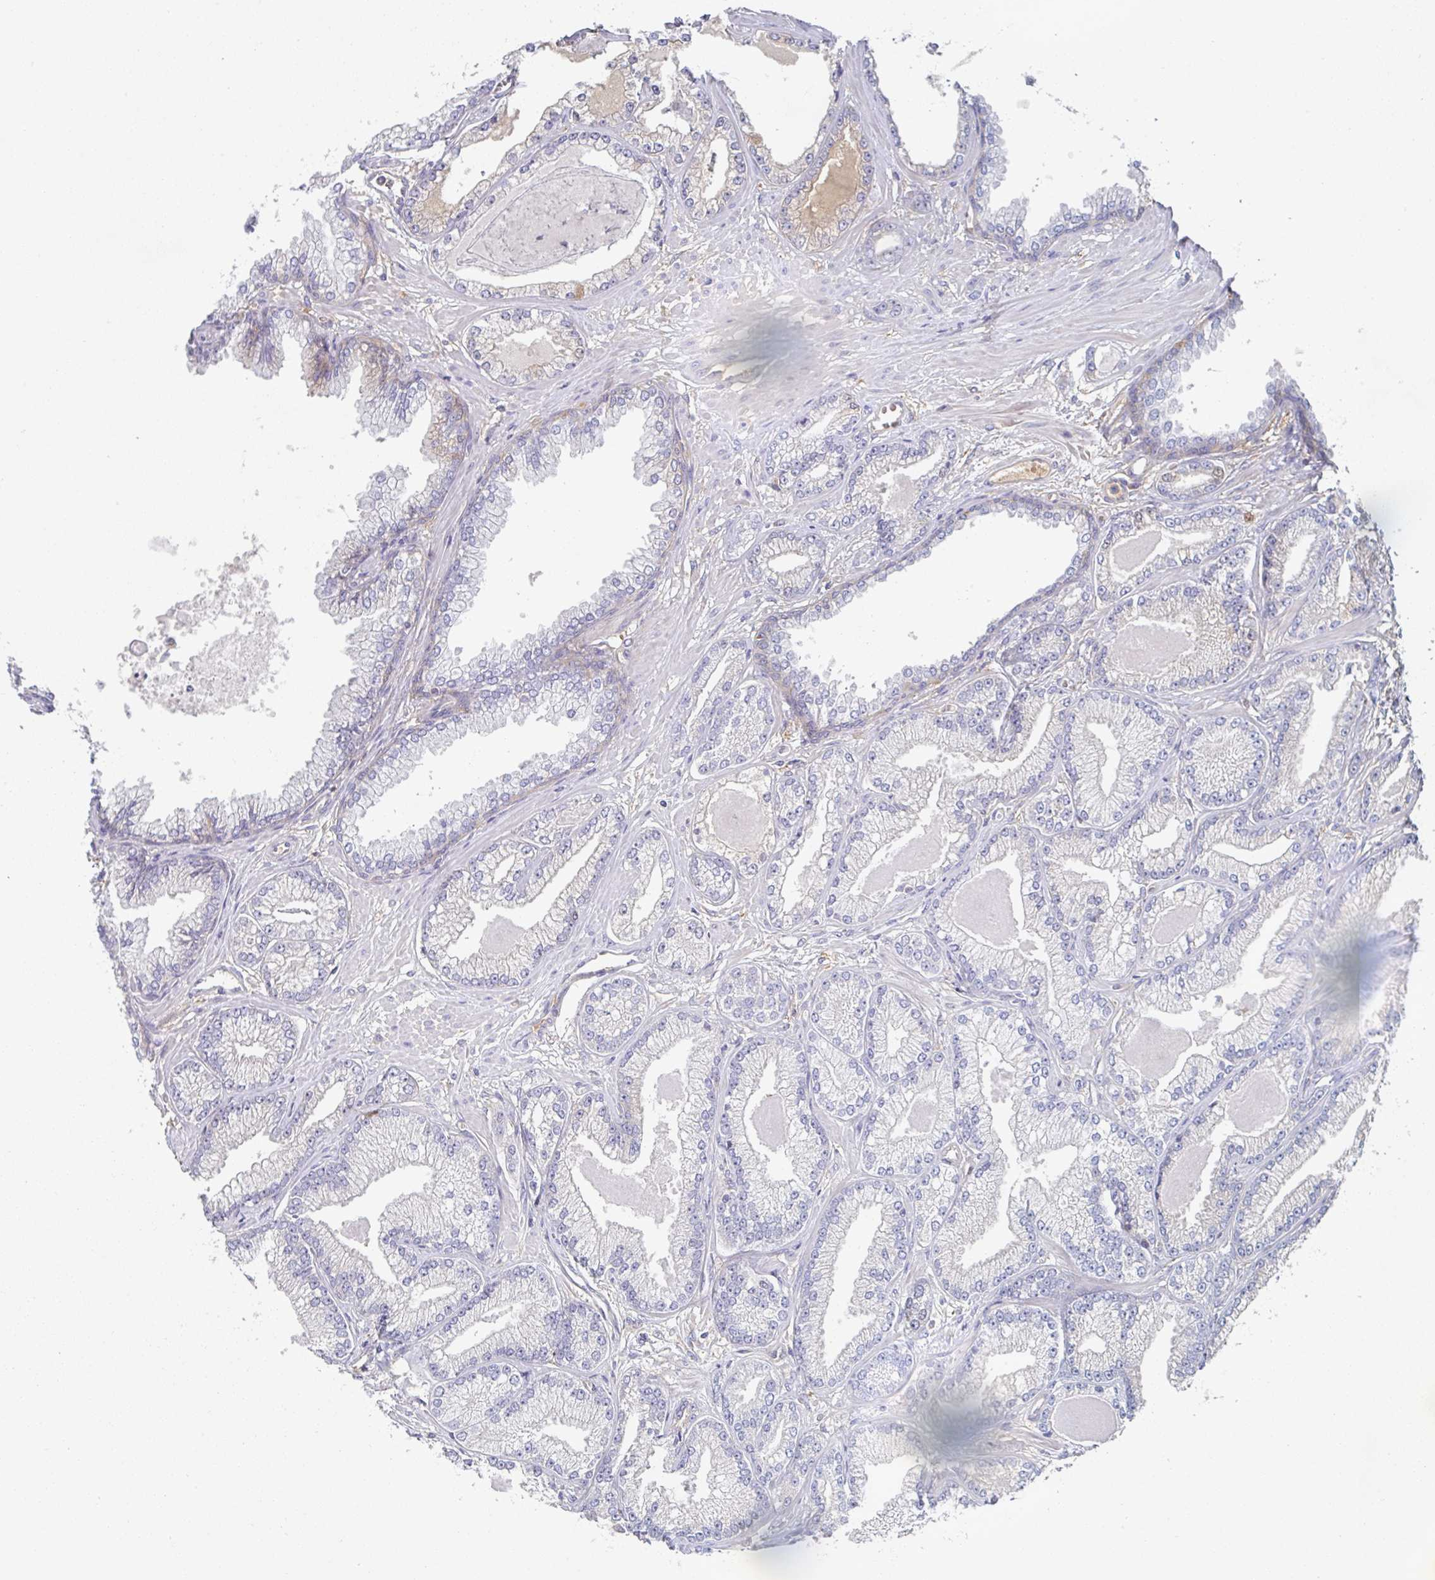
{"staining": {"intensity": "negative", "quantity": "none", "location": "none"}, "tissue": "prostate cancer", "cell_type": "Tumor cells", "image_type": "cancer", "snomed": [{"axis": "morphology", "description": "Adenocarcinoma, Low grade"}, {"axis": "topography", "description": "Prostate"}], "caption": "Immunohistochemistry photomicrograph of neoplastic tissue: human adenocarcinoma (low-grade) (prostate) stained with DAB exhibits no significant protein positivity in tumor cells.", "gene": "AMPD2", "patient": {"sex": "male", "age": 64}}